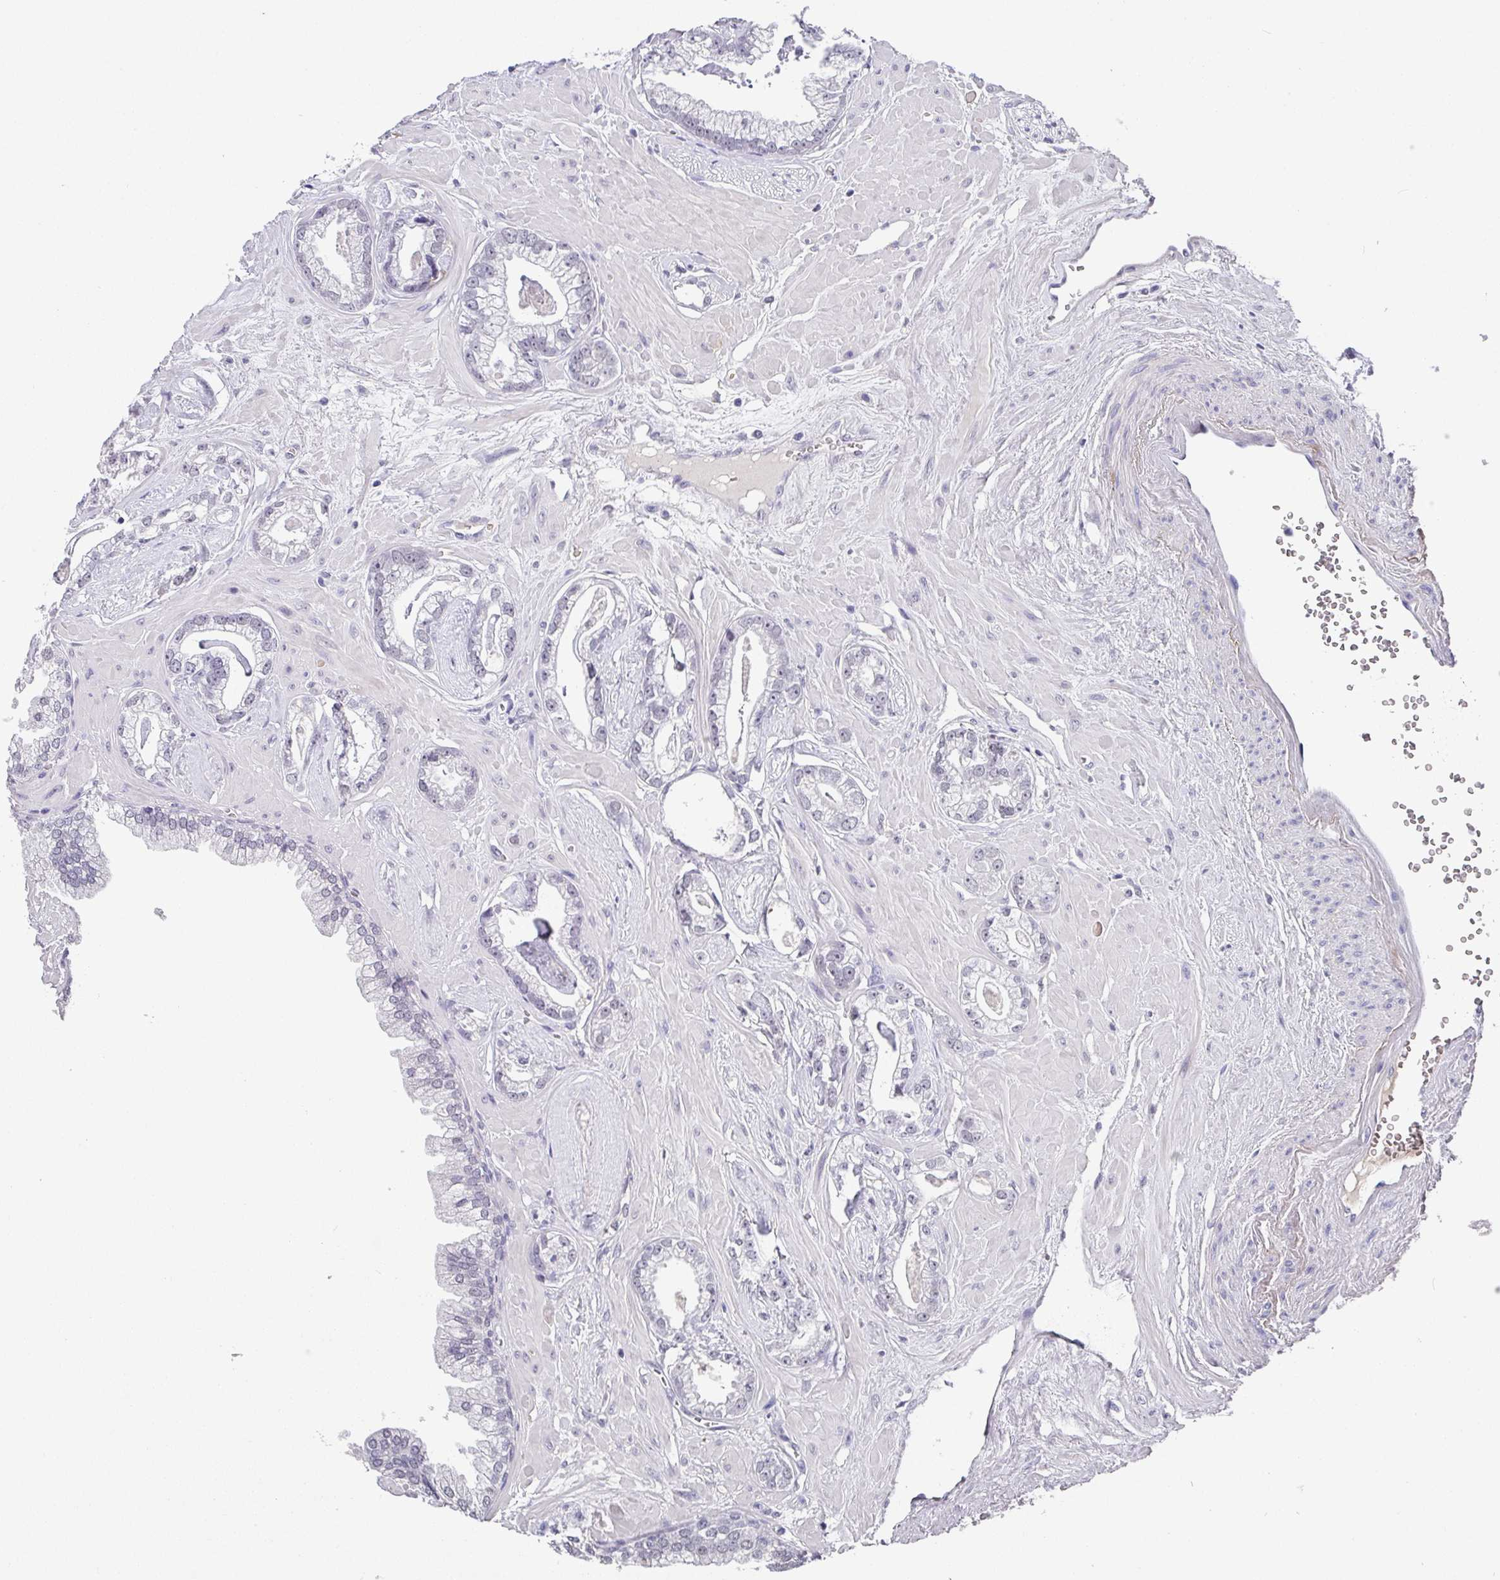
{"staining": {"intensity": "negative", "quantity": "none", "location": "none"}, "tissue": "prostate cancer", "cell_type": "Tumor cells", "image_type": "cancer", "snomed": [{"axis": "morphology", "description": "Adenocarcinoma, Low grade"}, {"axis": "topography", "description": "Prostate"}], "caption": "IHC micrograph of human adenocarcinoma (low-grade) (prostate) stained for a protein (brown), which demonstrates no staining in tumor cells.", "gene": "C1QB", "patient": {"sex": "male", "age": 60}}